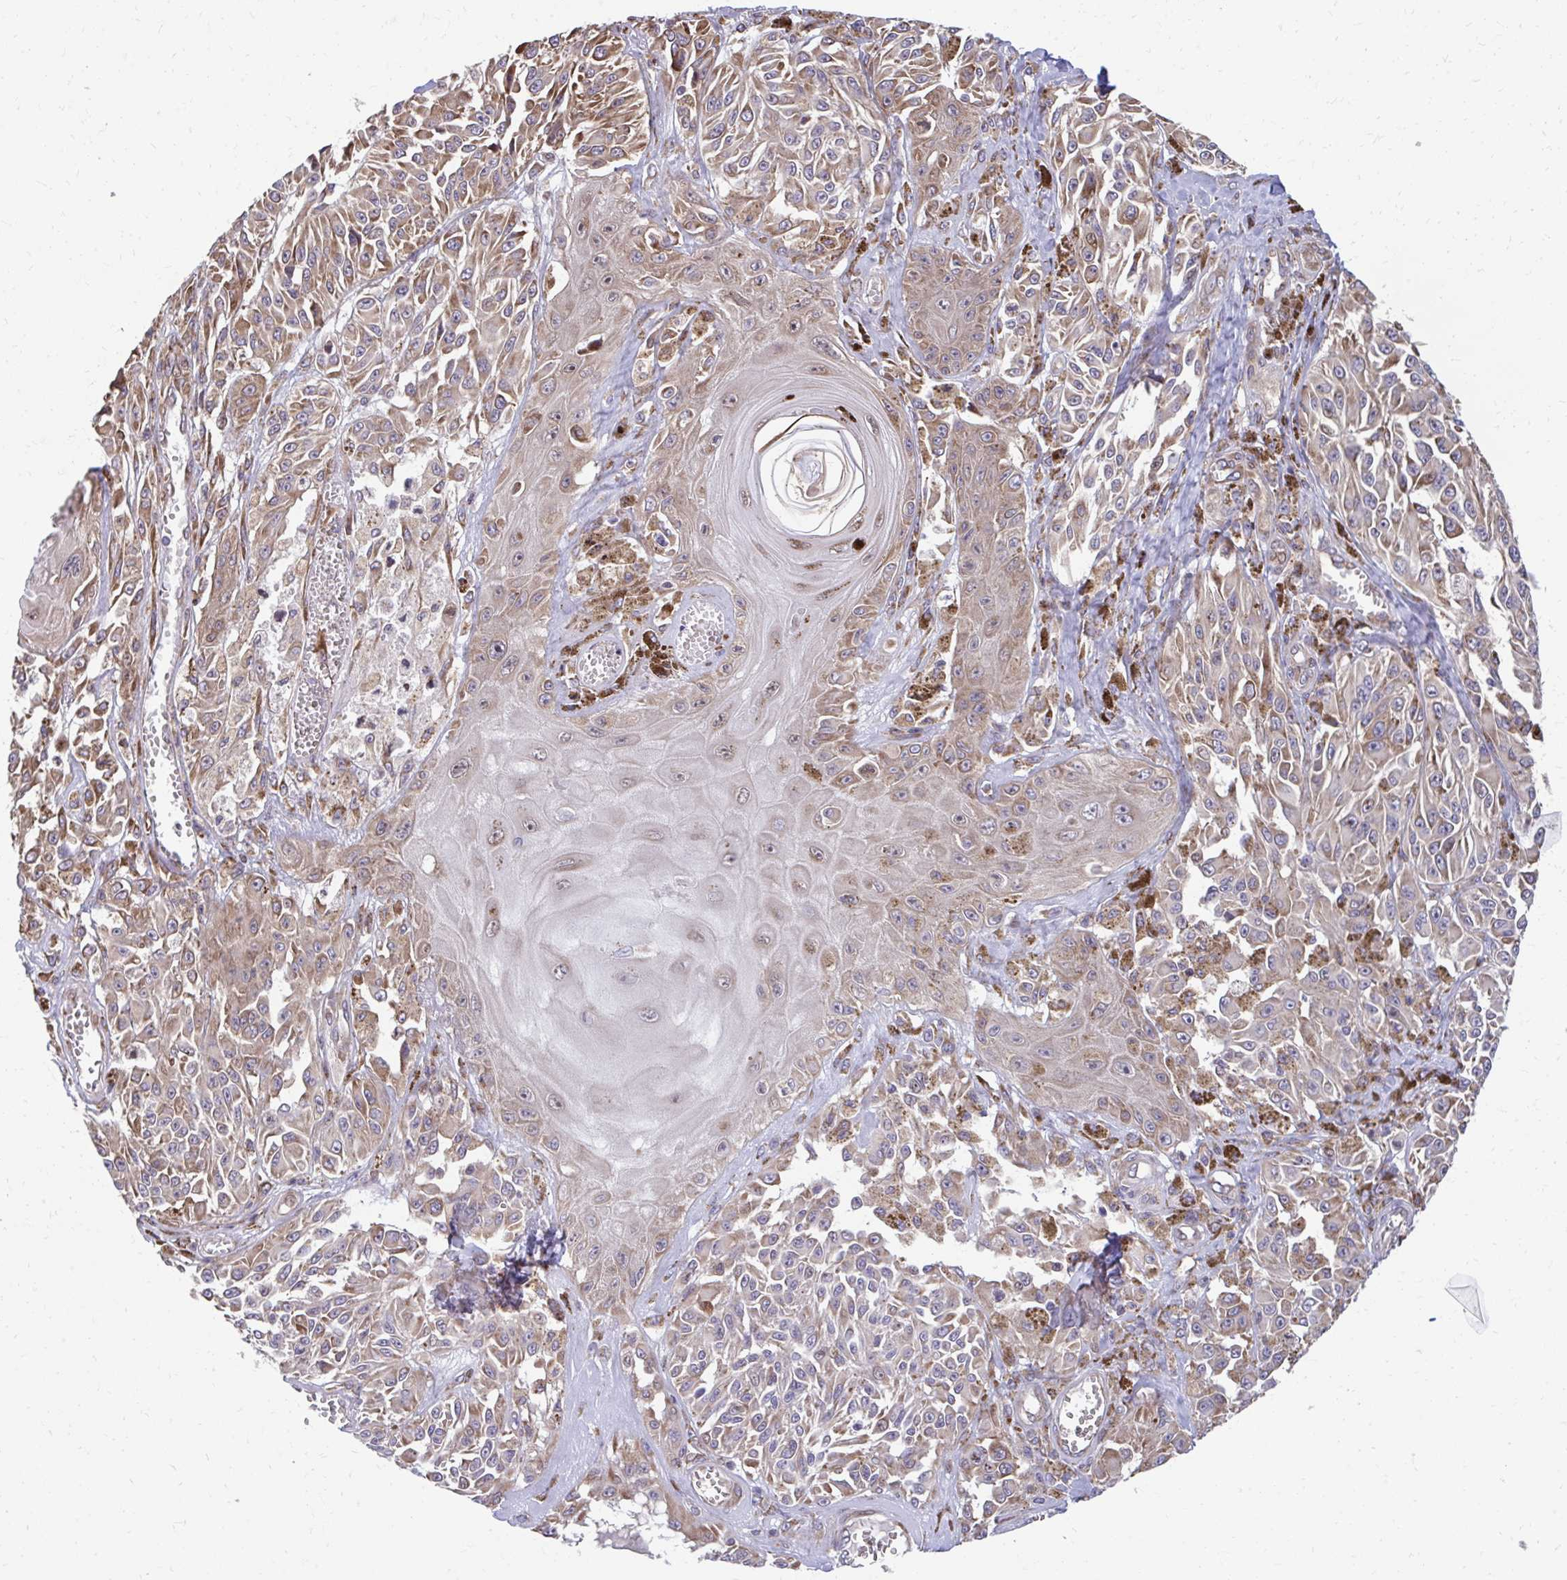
{"staining": {"intensity": "weak", "quantity": "25%-75%", "location": "cytoplasmic/membranous"}, "tissue": "melanoma", "cell_type": "Tumor cells", "image_type": "cancer", "snomed": [{"axis": "morphology", "description": "Malignant melanoma, NOS"}, {"axis": "topography", "description": "Skin"}], "caption": "The immunohistochemical stain shows weak cytoplasmic/membranous expression in tumor cells of malignant melanoma tissue.", "gene": "ZNF778", "patient": {"sex": "male", "age": 94}}